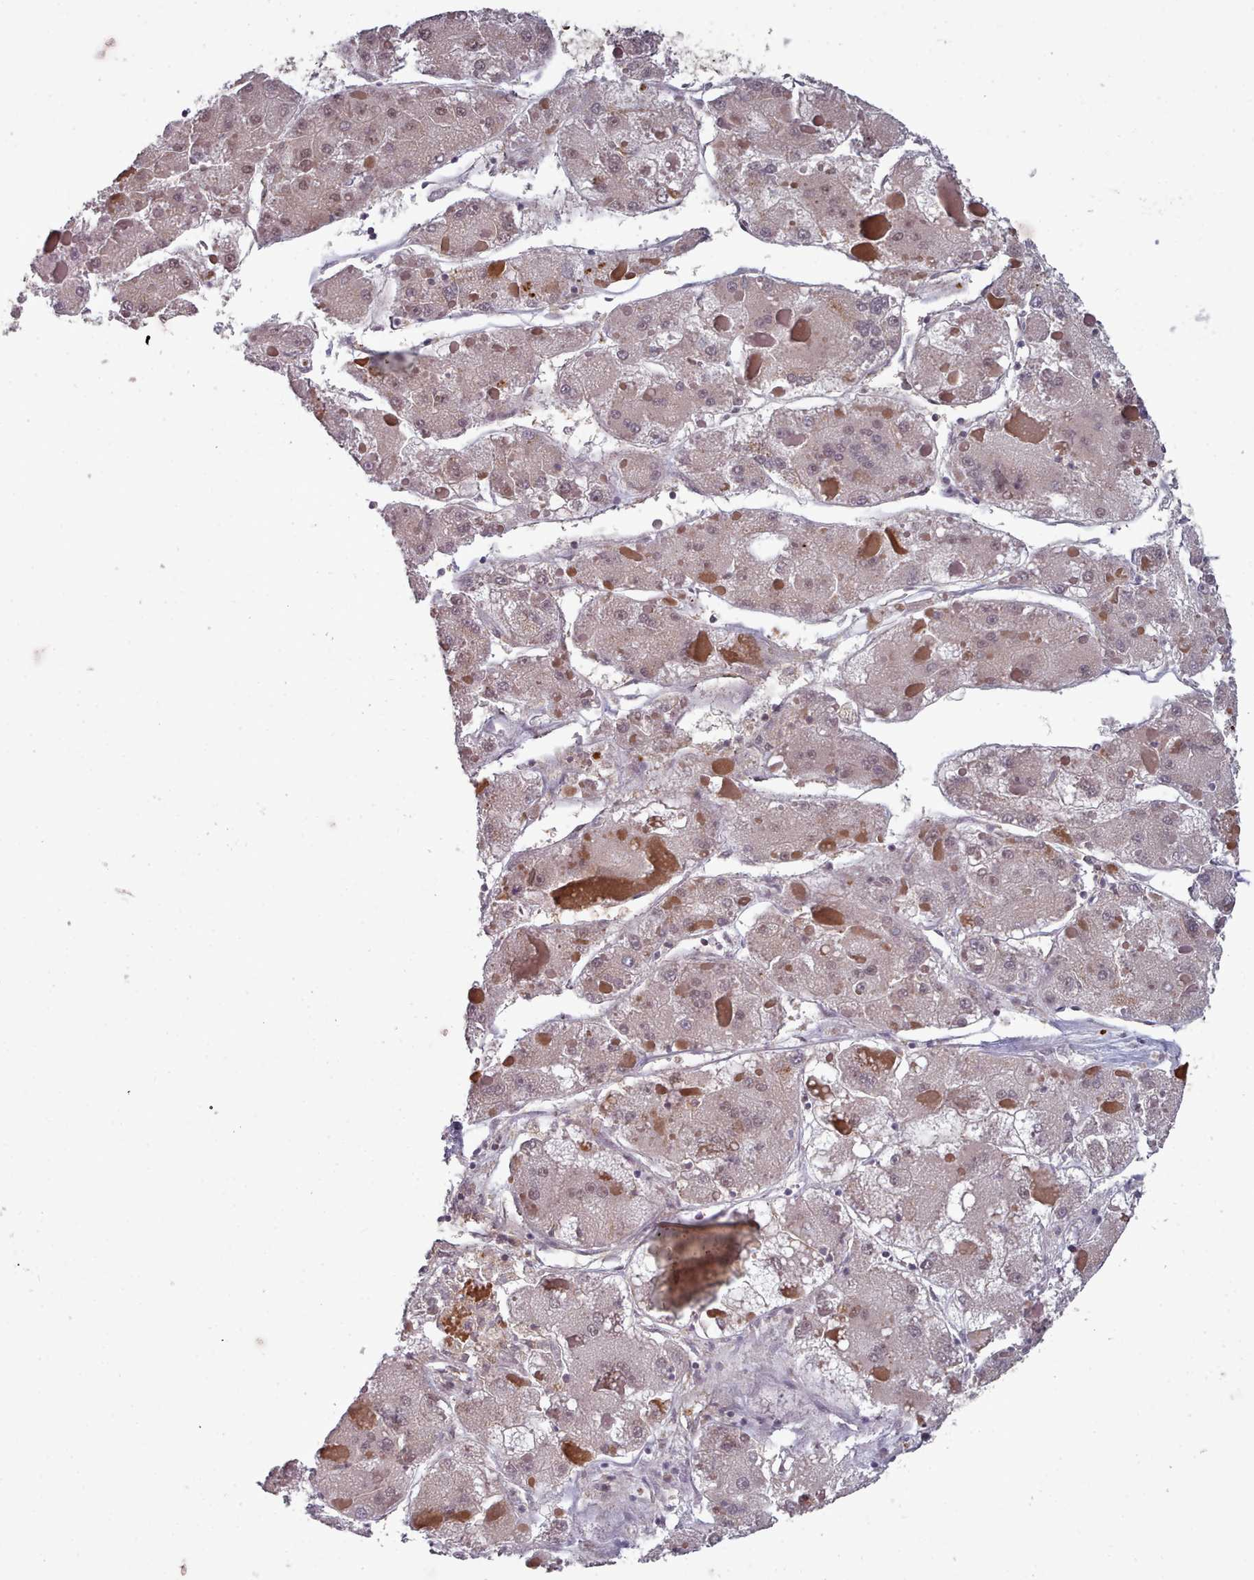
{"staining": {"intensity": "weak", "quantity": ">75%", "location": "cytoplasmic/membranous"}, "tissue": "liver cancer", "cell_type": "Tumor cells", "image_type": "cancer", "snomed": [{"axis": "morphology", "description": "Carcinoma, Hepatocellular, NOS"}, {"axis": "topography", "description": "Liver"}], "caption": "High-magnification brightfield microscopy of liver cancer (hepatocellular carcinoma) stained with DAB (brown) and counterstained with hematoxylin (blue). tumor cells exhibit weak cytoplasmic/membranous positivity is appreciated in approximately>75% of cells. Using DAB (brown) and hematoxylin (blue) stains, captured at high magnification using brightfield microscopy.", "gene": "DHX8", "patient": {"sex": "female", "age": 73}}